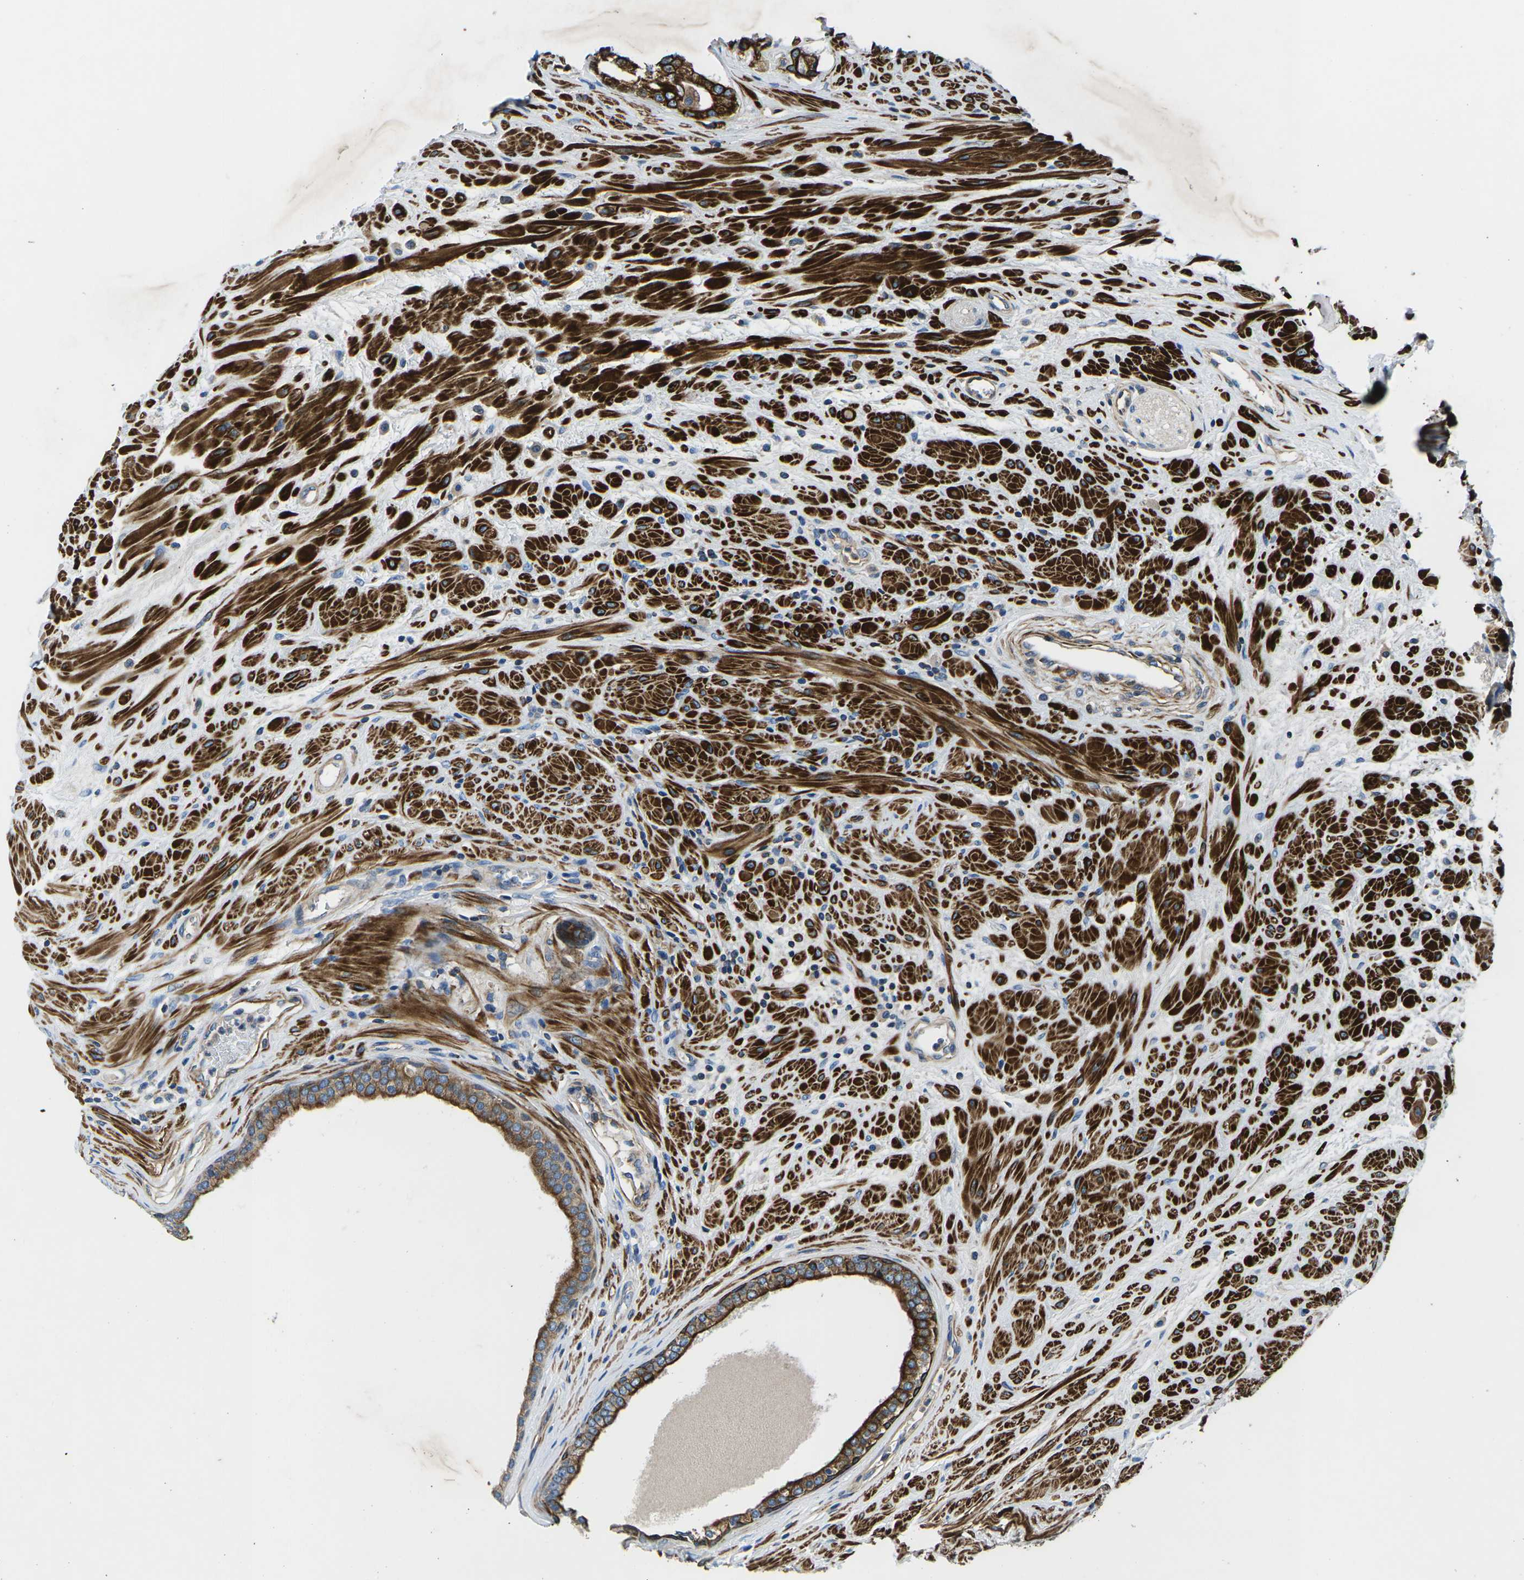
{"staining": {"intensity": "strong", "quantity": ">75%", "location": "cytoplasmic/membranous"}, "tissue": "prostate cancer", "cell_type": "Tumor cells", "image_type": "cancer", "snomed": [{"axis": "morphology", "description": "Adenocarcinoma, Low grade"}, {"axis": "topography", "description": "Prostate"}], "caption": "Protein staining exhibits strong cytoplasmic/membranous expression in approximately >75% of tumor cells in adenocarcinoma (low-grade) (prostate). (brown staining indicates protein expression, while blue staining denotes nuclei).", "gene": "KCNJ15", "patient": {"sex": "male", "age": 63}}